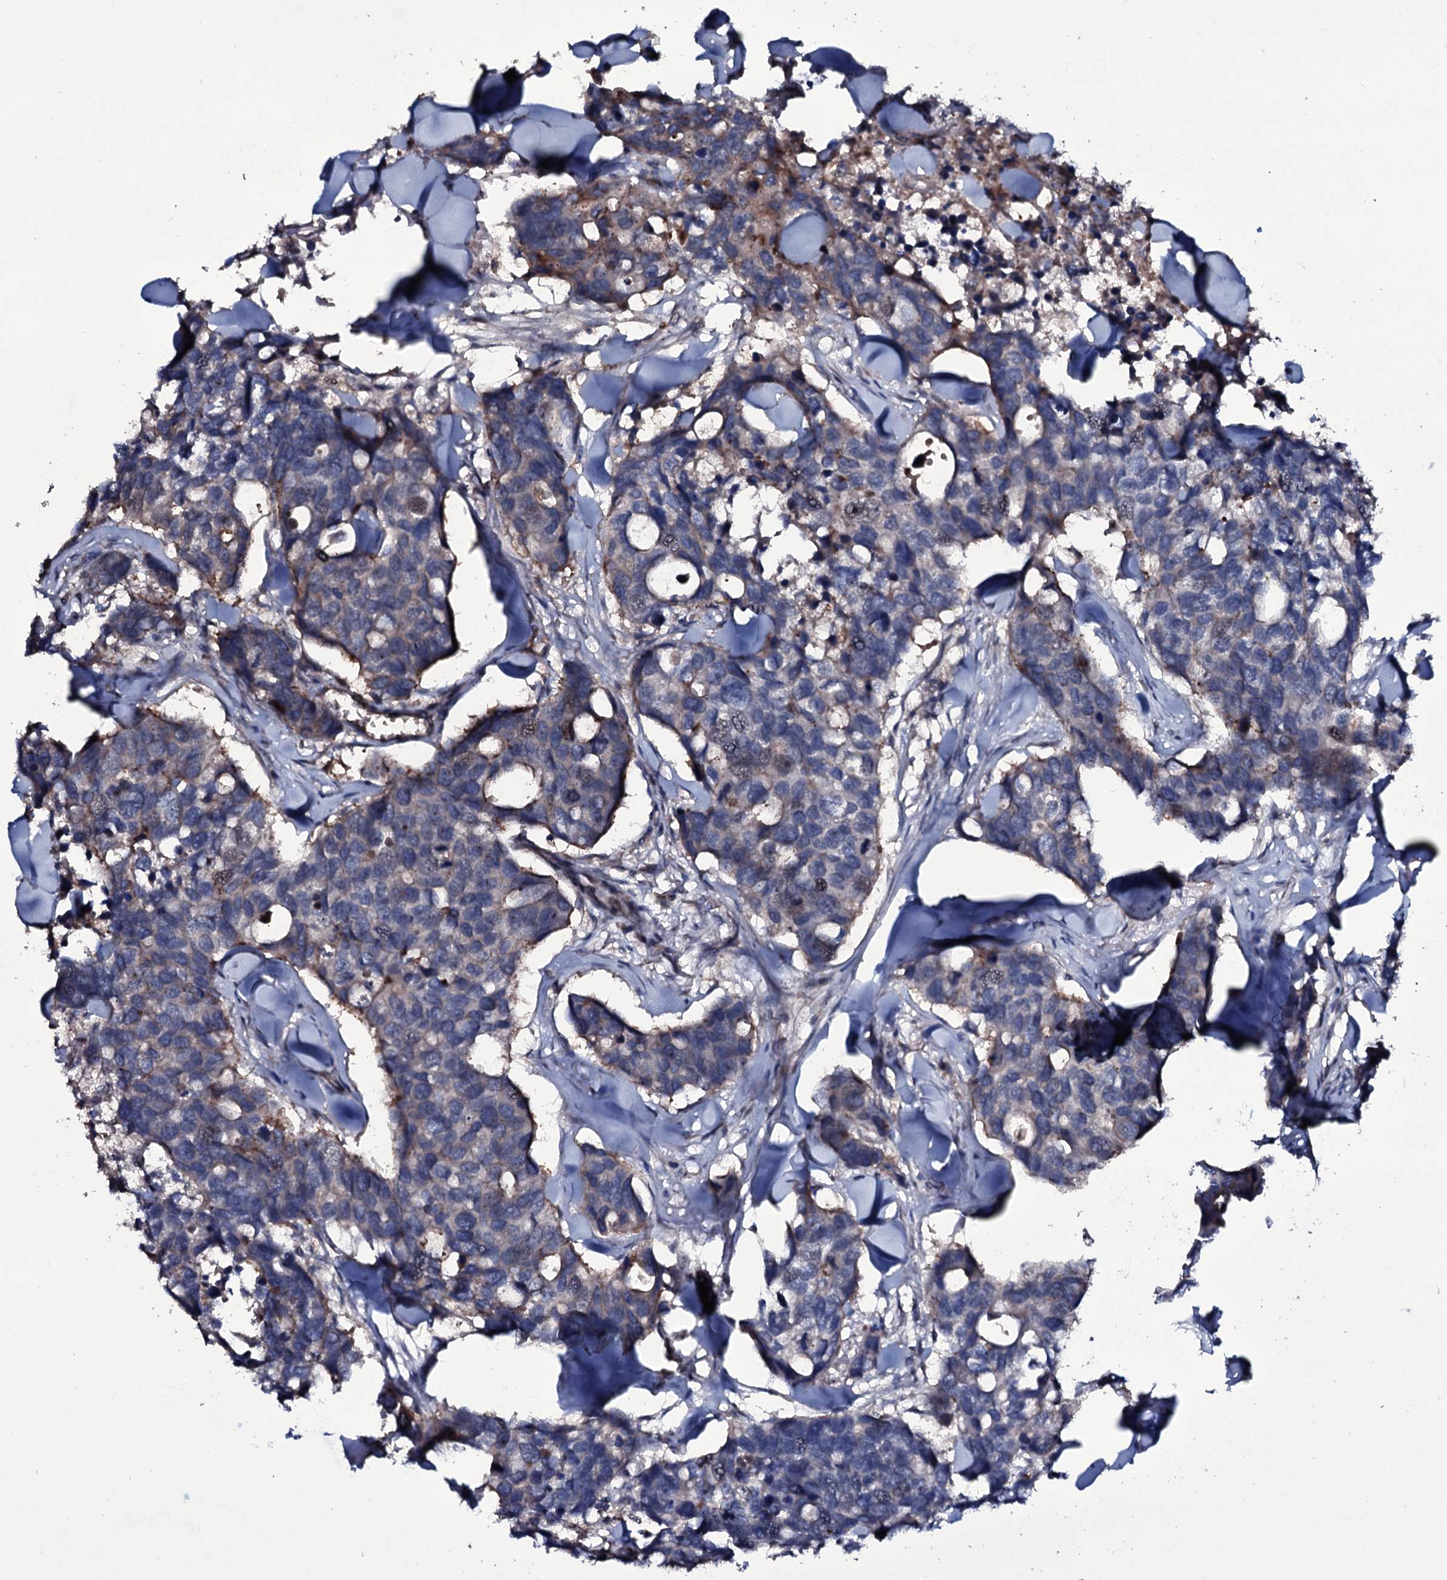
{"staining": {"intensity": "weak", "quantity": "<25%", "location": "cytoplasmic/membranous"}, "tissue": "breast cancer", "cell_type": "Tumor cells", "image_type": "cancer", "snomed": [{"axis": "morphology", "description": "Duct carcinoma"}, {"axis": "topography", "description": "Breast"}], "caption": "This is an IHC histopathology image of breast cancer (intraductal carcinoma). There is no staining in tumor cells.", "gene": "ZSWIM8", "patient": {"sex": "female", "age": 83}}